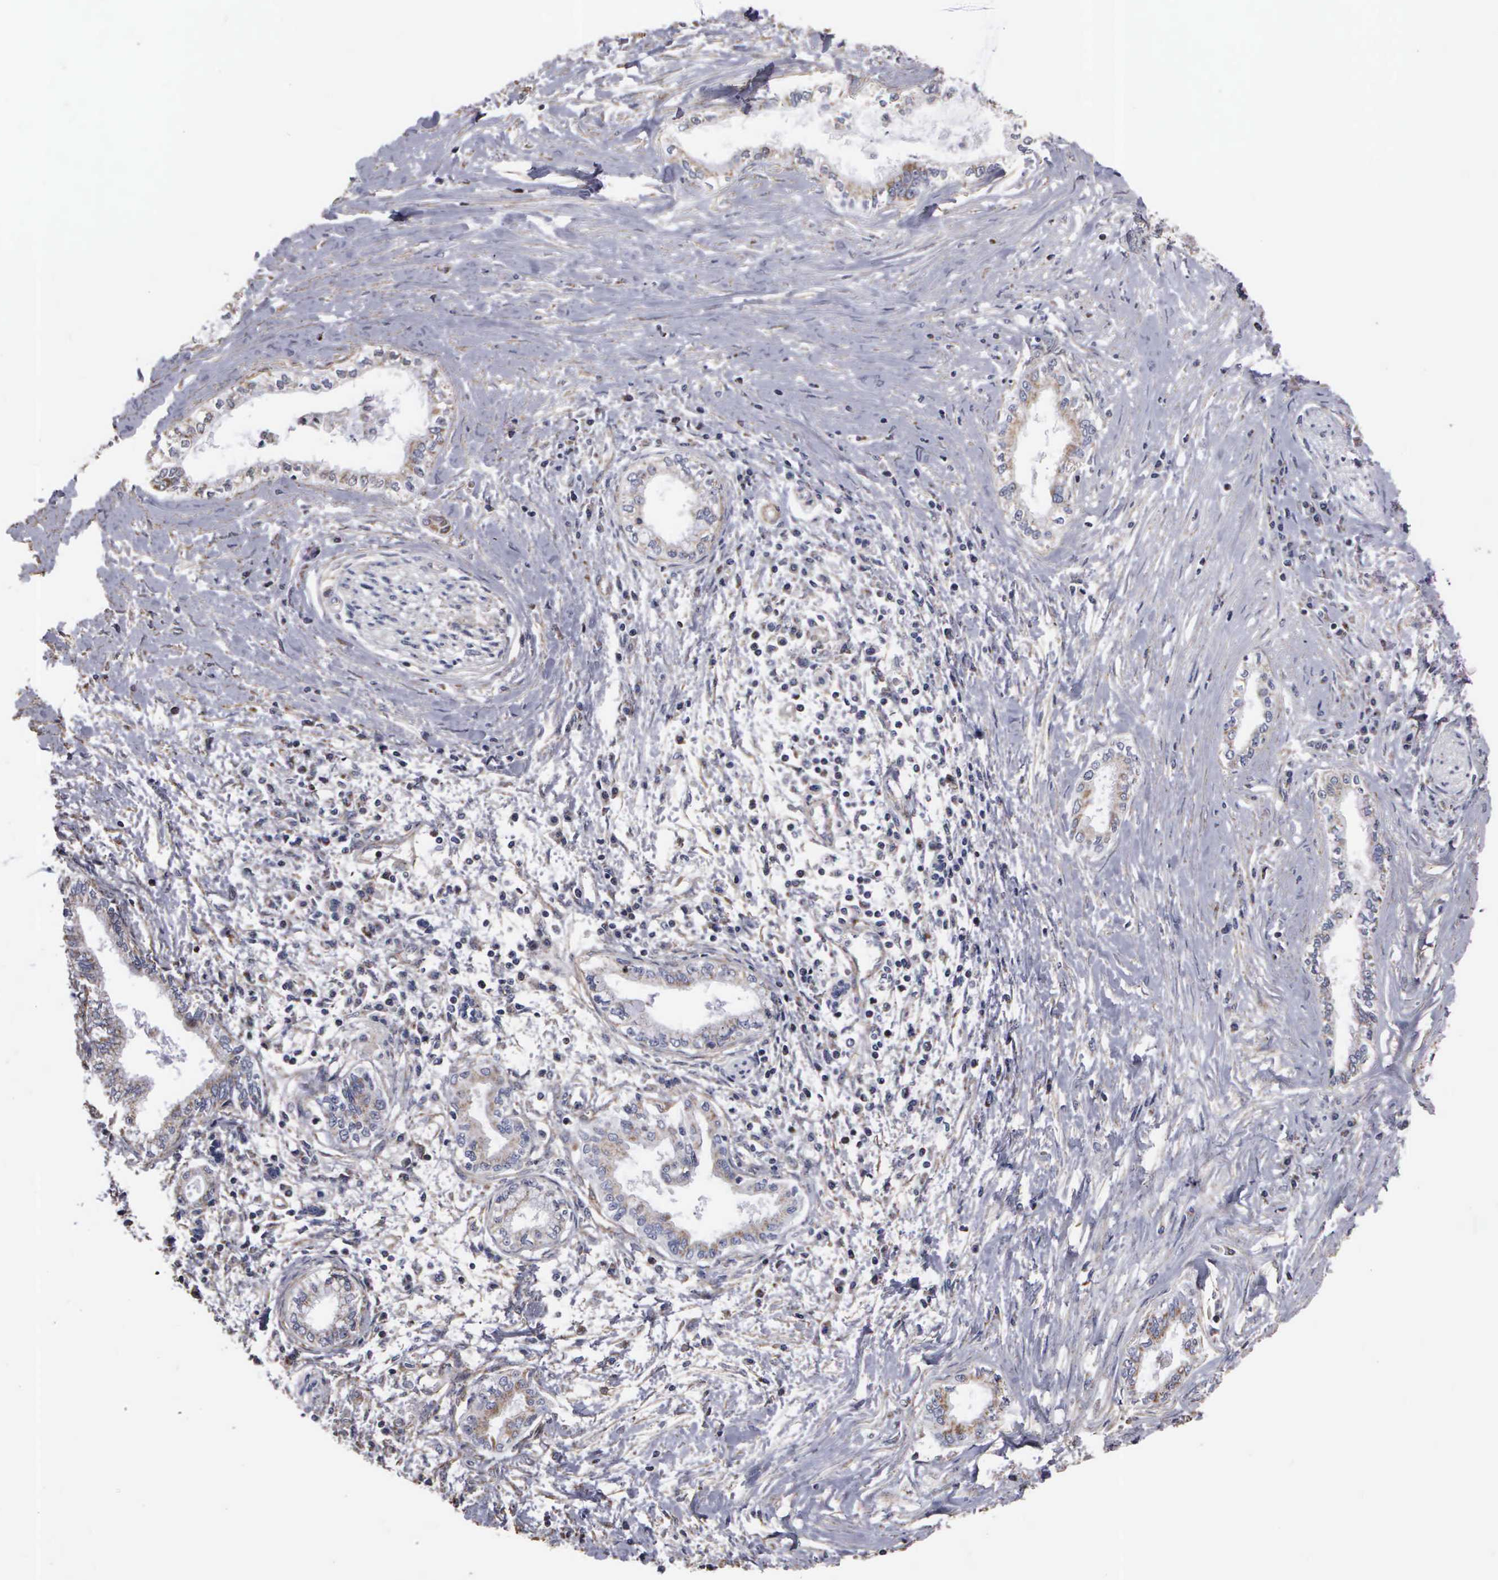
{"staining": {"intensity": "weak", "quantity": "25%-75%", "location": "cytoplasmic/membranous"}, "tissue": "pancreatic cancer", "cell_type": "Tumor cells", "image_type": "cancer", "snomed": [{"axis": "morphology", "description": "Adenocarcinoma, NOS"}, {"axis": "topography", "description": "Pancreas"}], "caption": "A micrograph of pancreatic cancer stained for a protein exhibits weak cytoplasmic/membranous brown staining in tumor cells.", "gene": "NGDN", "patient": {"sex": "female", "age": 64}}